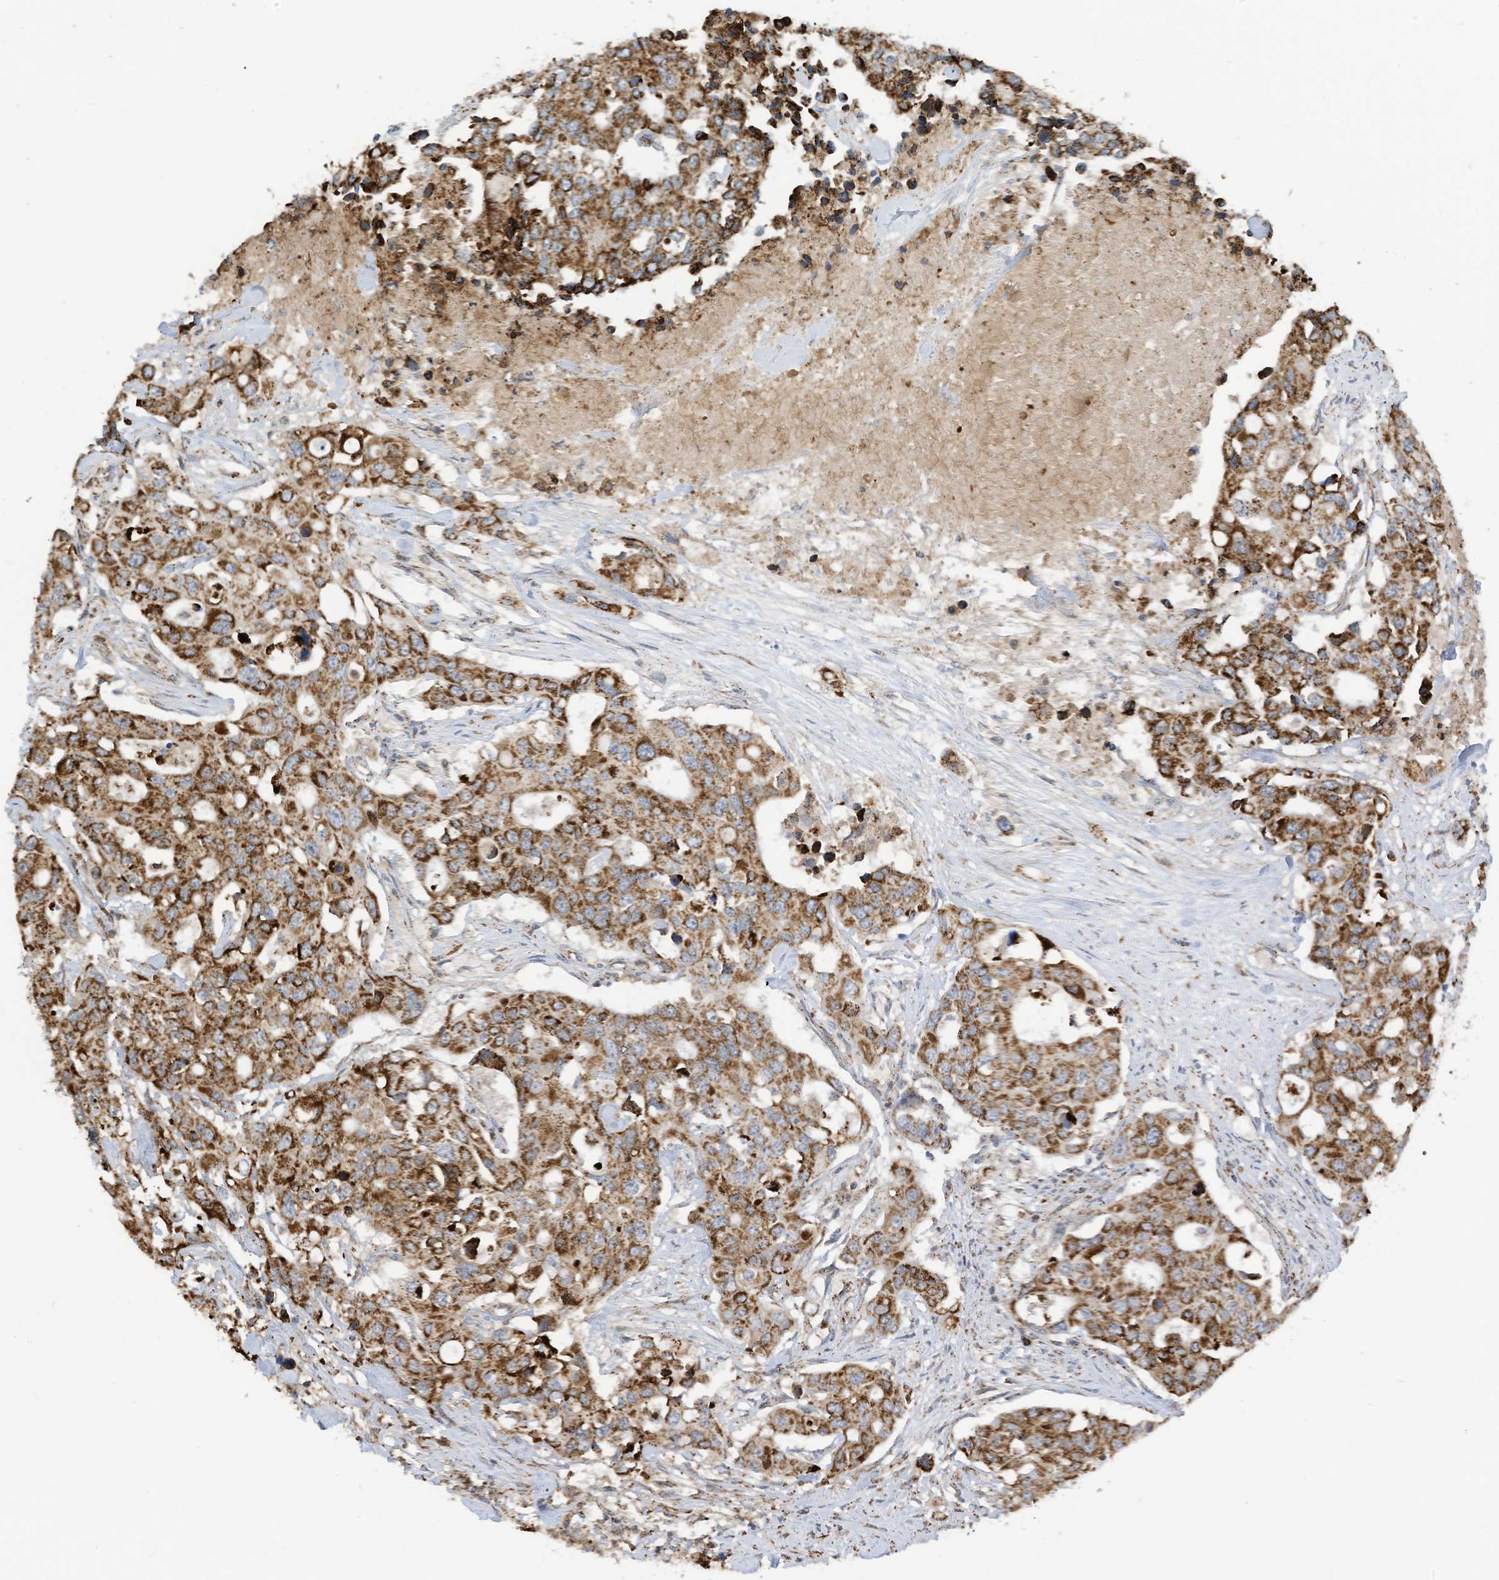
{"staining": {"intensity": "strong", "quantity": ">75%", "location": "cytoplasmic/membranous"}, "tissue": "colorectal cancer", "cell_type": "Tumor cells", "image_type": "cancer", "snomed": [{"axis": "morphology", "description": "Adenocarcinoma, NOS"}, {"axis": "topography", "description": "Colon"}], "caption": "Protein expression analysis of colorectal cancer (adenocarcinoma) shows strong cytoplasmic/membranous positivity in about >75% of tumor cells.", "gene": "COX10", "patient": {"sex": "male", "age": 77}}